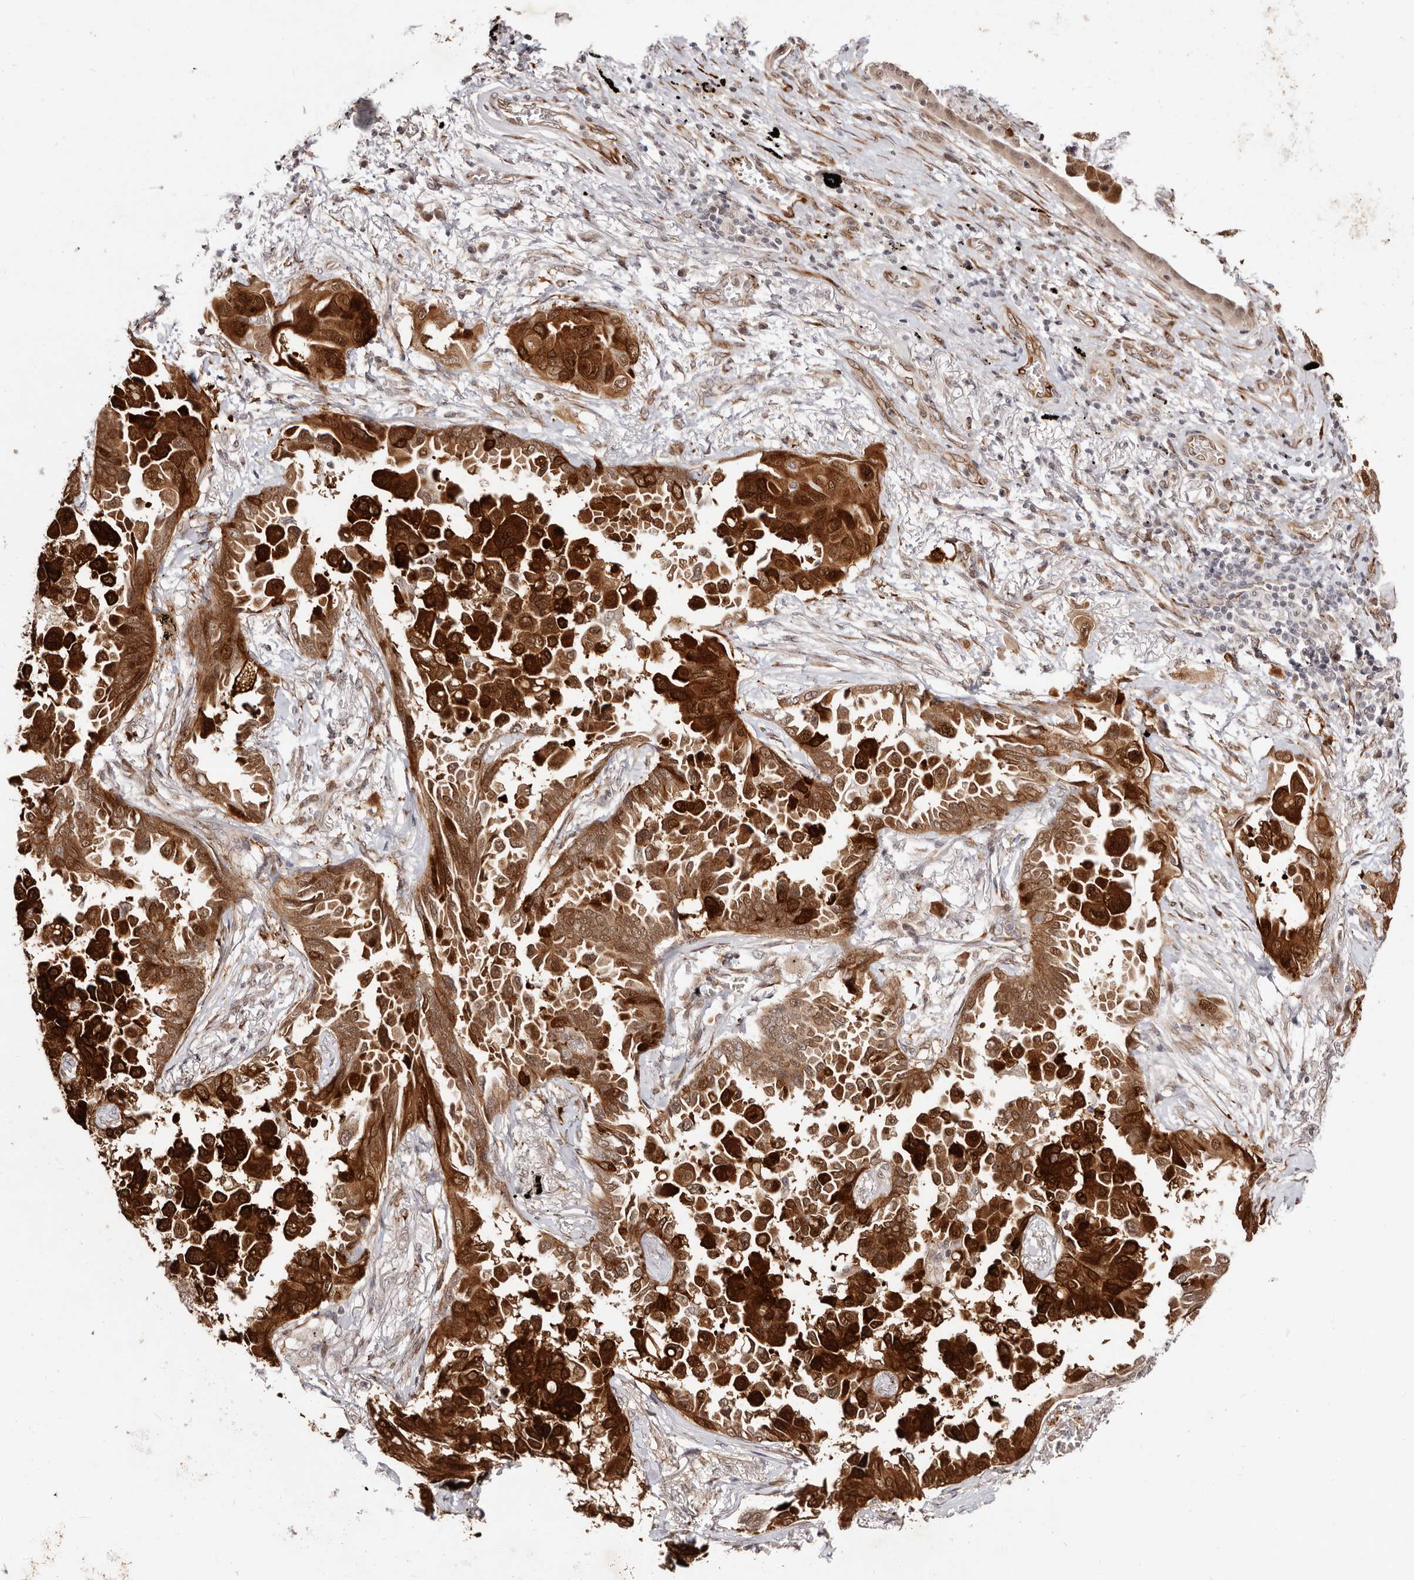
{"staining": {"intensity": "strong", "quantity": ">75%", "location": "cytoplasmic/membranous"}, "tissue": "lung cancer", "cell_type": "Tumor cells", "image_type": "cancer", "snomed": [{"axis": "morphology", "description": "Adenocarcinoma, NOS"}, {"axis": "topography", "description": "Lung"}], "caption": "There is high levels of strong cytoplasmic/membranous staining in tumor cells of lung cancer (adenocarcinoma), as demonstrated by immunohistochemical staining (brown color).", "gene": "BCL2L15", "patient": {"sex": "female", "age": 67}}